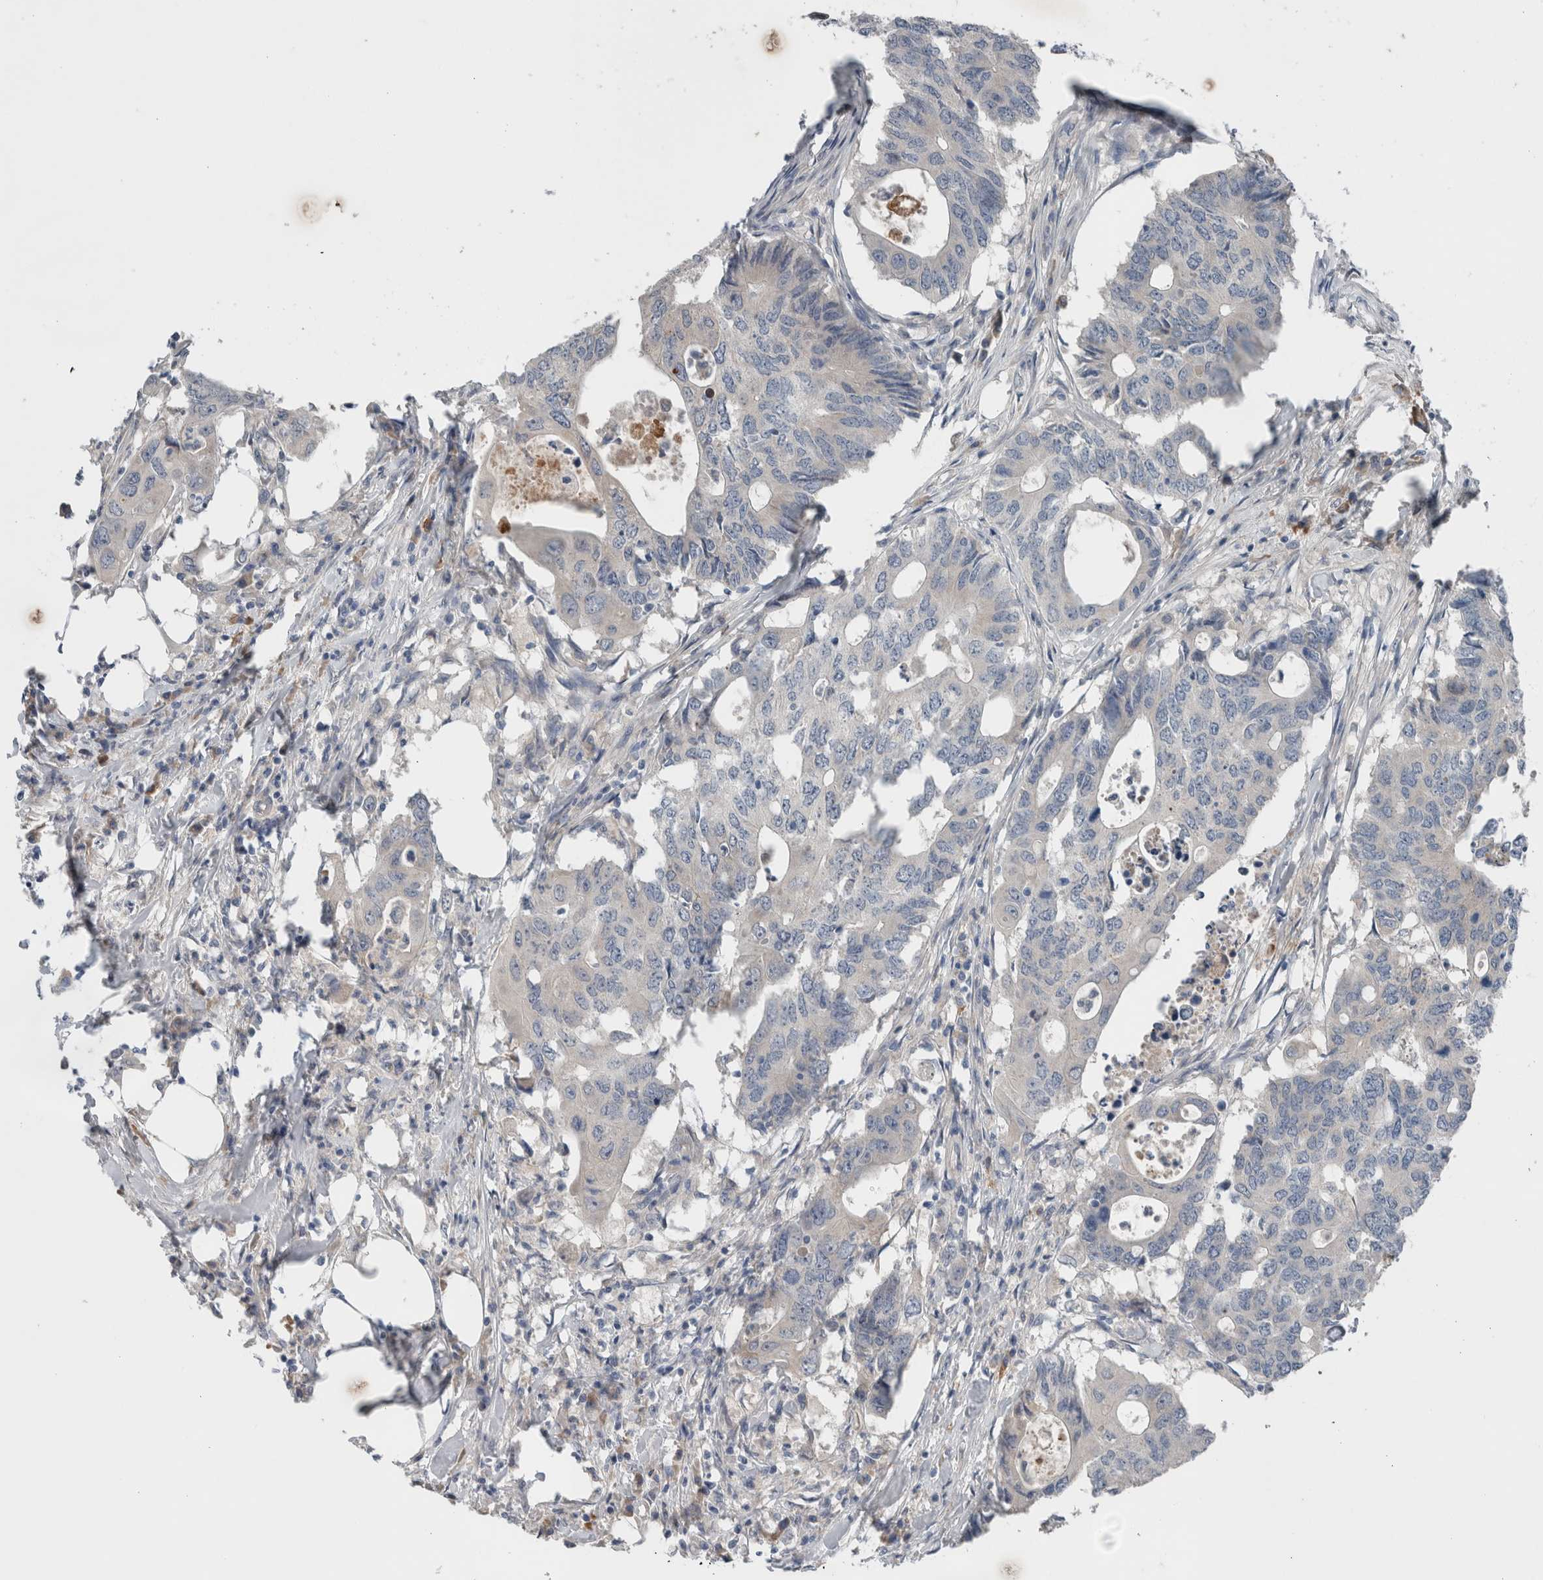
{"staining": {"intensity": "negative", "quantity": "none", "location": "none"}, "tissue": "colorectal cancer", "cell_type": "Tumor cells", "image_type": "cancer", "snomed": [{"axis": "morphology", "description": "Adenocarcinoma, NOS"}, {"axis": "topography", "description": "Colon"}], "caption": "Protein analysis of adenocarcinoma (colorectal) exhibits no significant expression in tumor cells. The staining is performed using DAB brown chromogen with nuclei counter-stained in using hematoxylin.", "gene": "CRNN", "patient": {"sex": "male", "age": 71}}